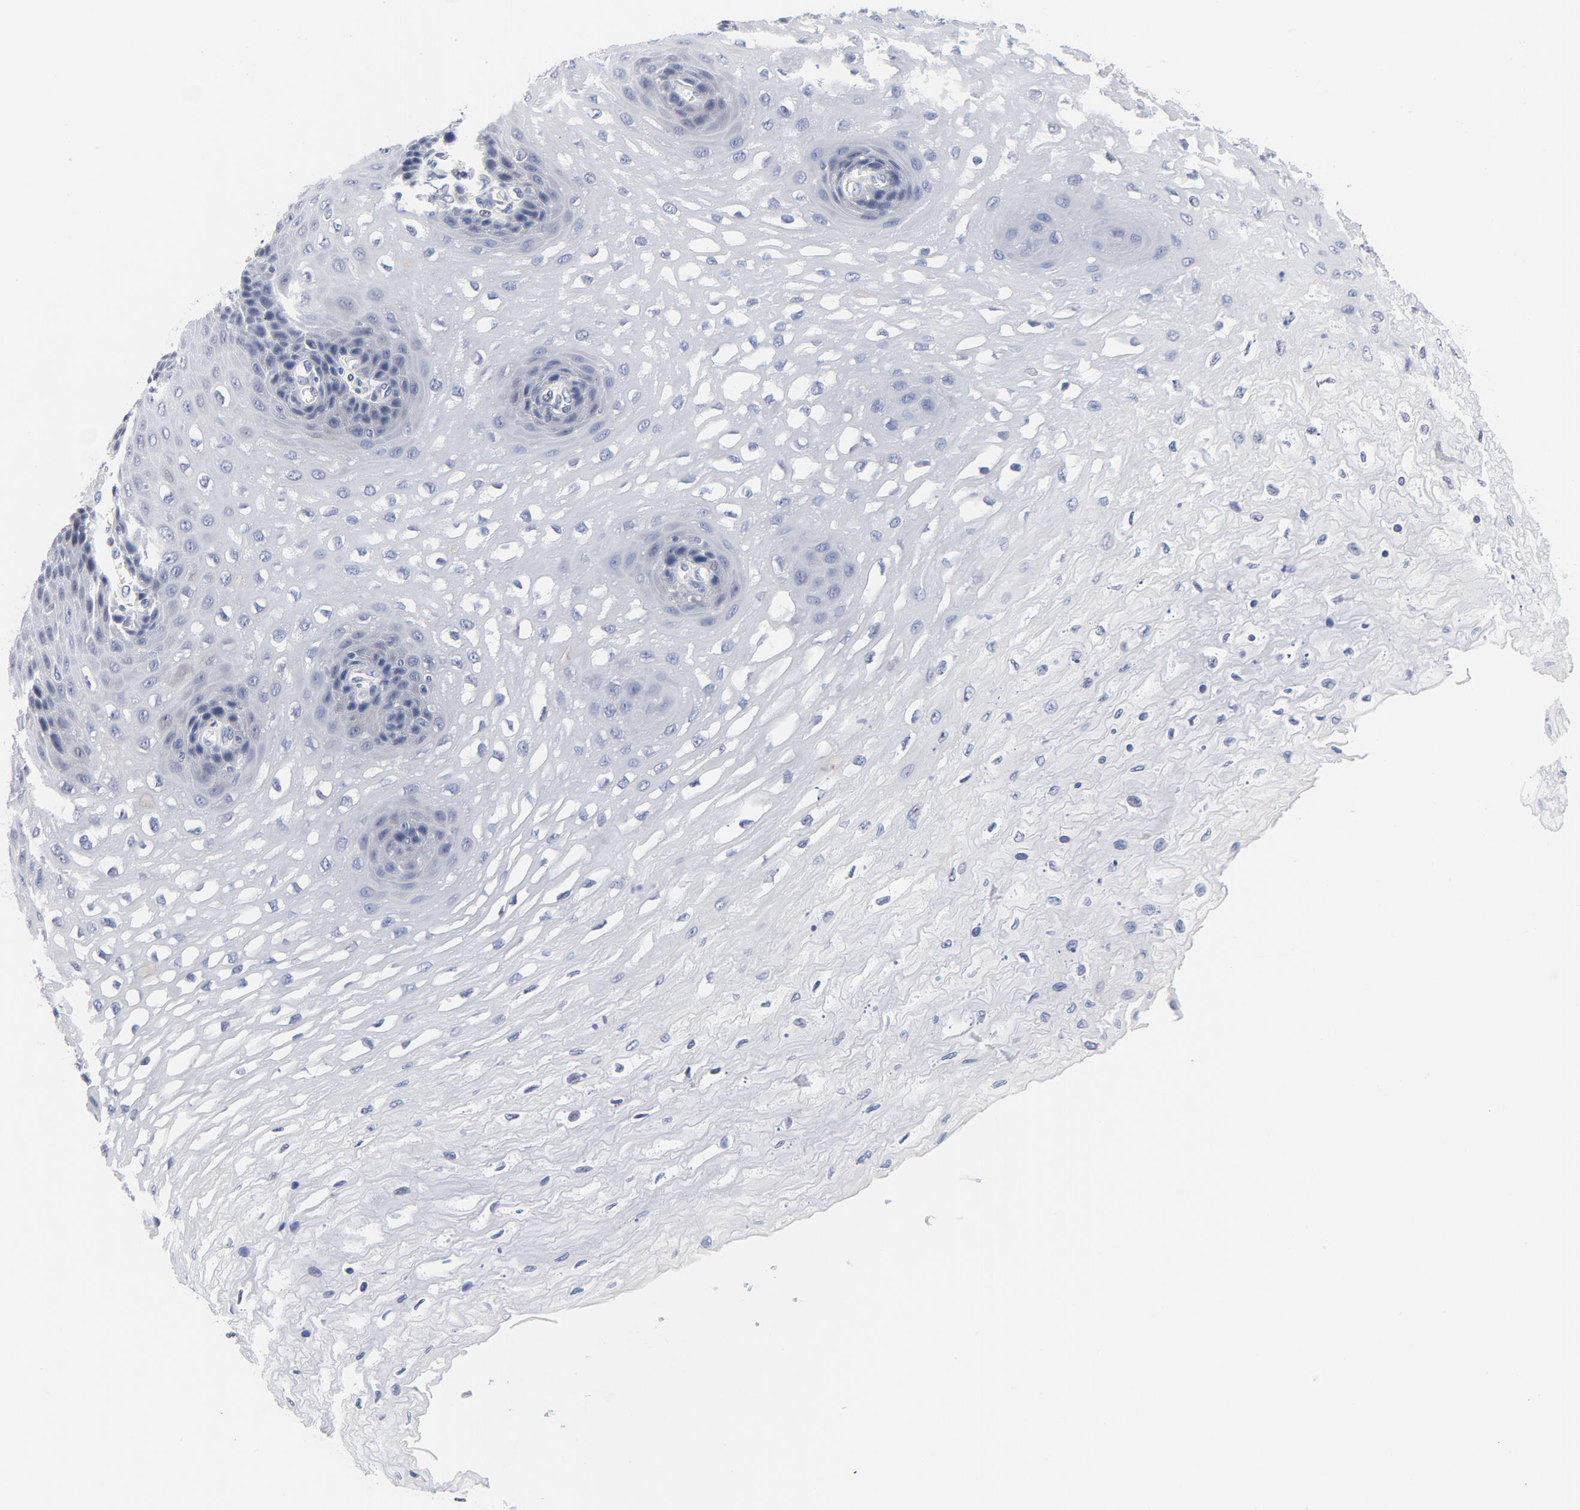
{"staining": {"intensity": "negative", "quantity": "none", "location": "none"}, "tissue": "esophagus", "cell_type": "Squamous epithelial cells", "image_type": "normal", "snomed": [{"axis": "morphology", "description": "Normal tissue, NOS"}, {"axis": "topography", "description": "Esophagus"}], "caption": "There is no significant expression in squamous epithelial cells of esophagus. (Stains: DAB (3,3'-diaminobenzidine) immunohistochemistry with hematoxylin counter stain, Microscopy: brightfield microscopy at high magnification).", "gene": "KCNK13", "patient": {"sex": "female", "age": 72}}